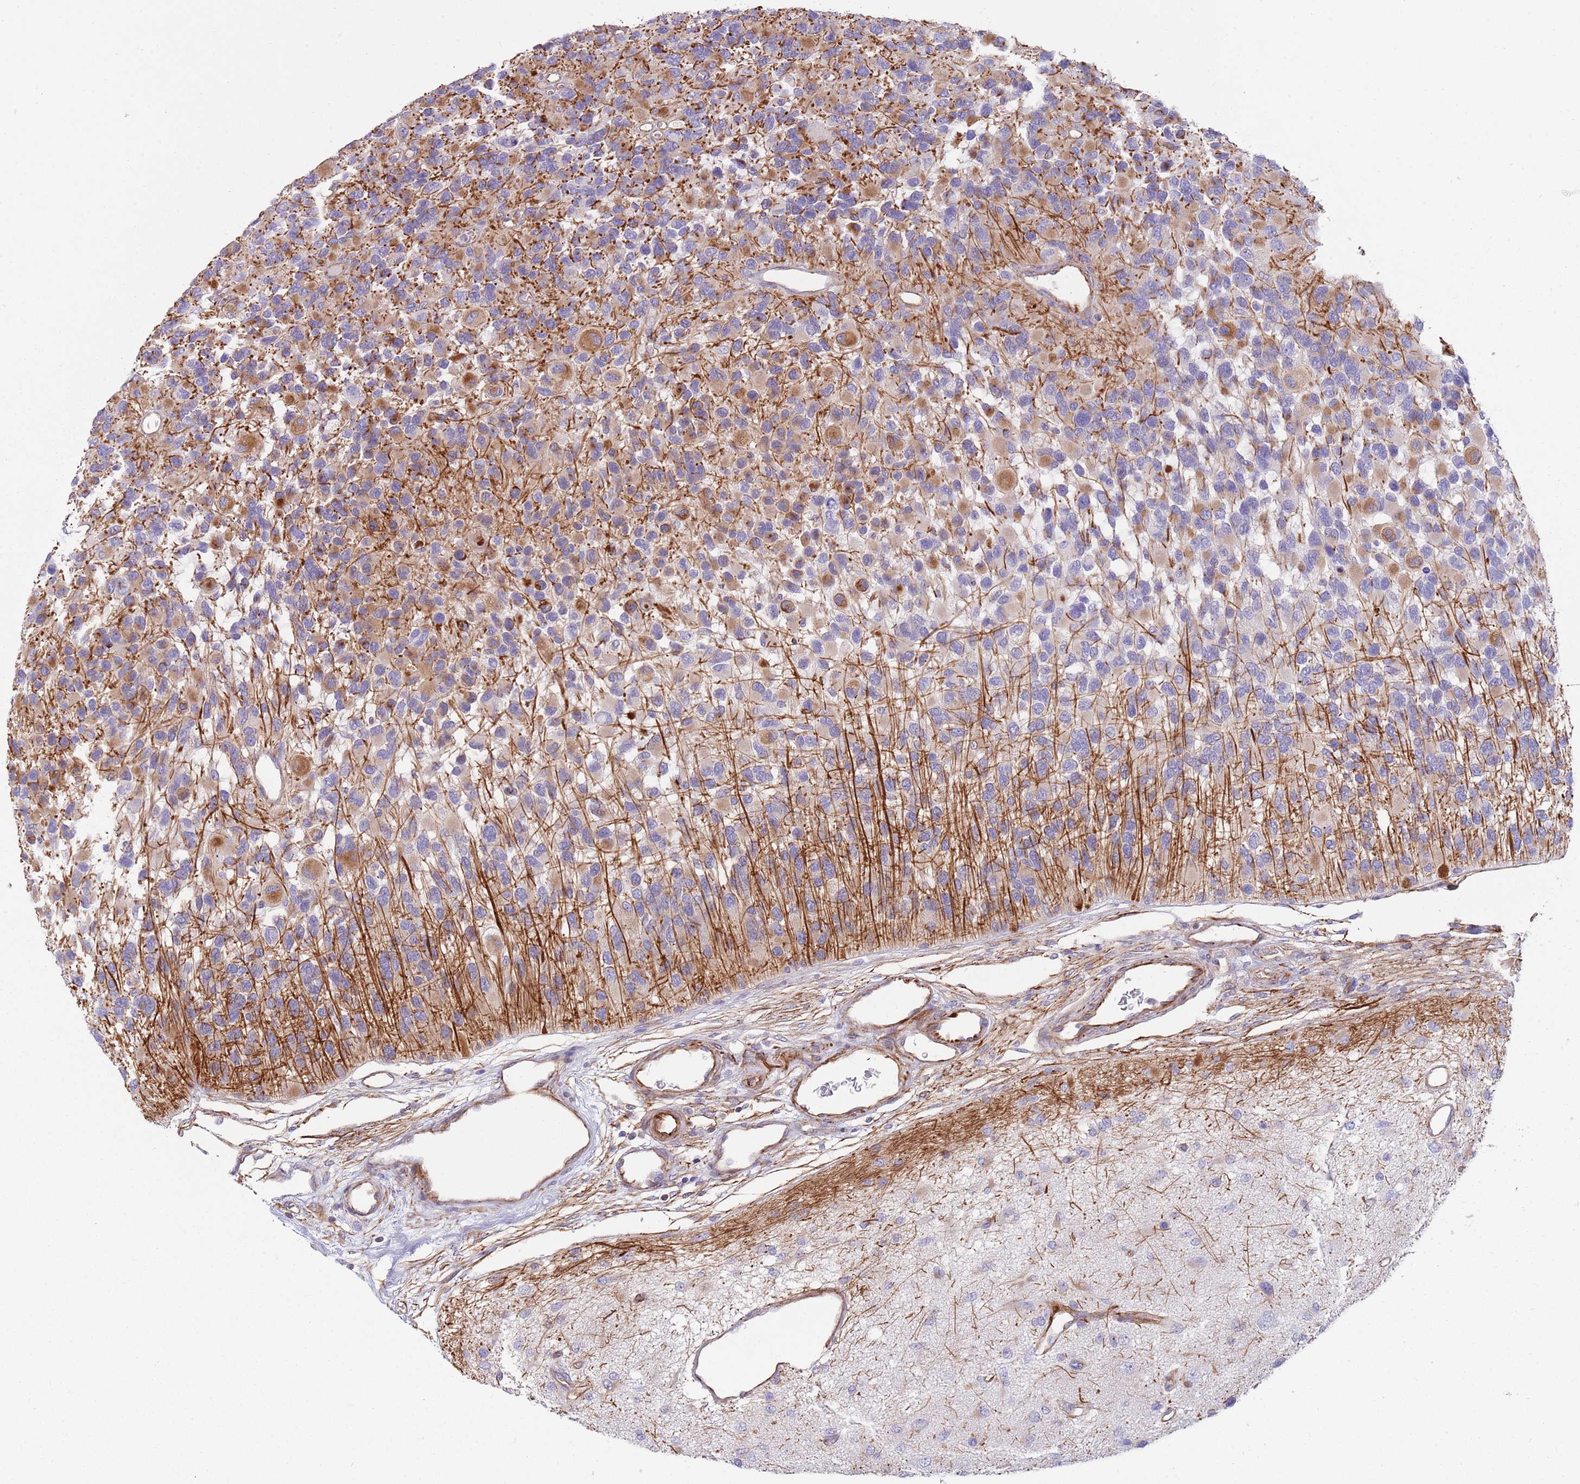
{"staining": {"intensity": "moderate", "quantity": "<25%", "location": "cytoplasmic/membranous"}, "tissue": "glioma", "cell_type": "Tumor cells", "image_type": "cancer", "snomed": [{"axis": "morphology", "description": "Glioma, malignant, High grade"}, {"axis": "topography", "description": "Brain"}], "caption": "Immunohistochemical staining of glioma displays moderate cytoplasmic/membranous protein expression in about <25% of tumor cells.", "gene": "MOGAT1", "patient": {"sex": "male", "age": 77}}